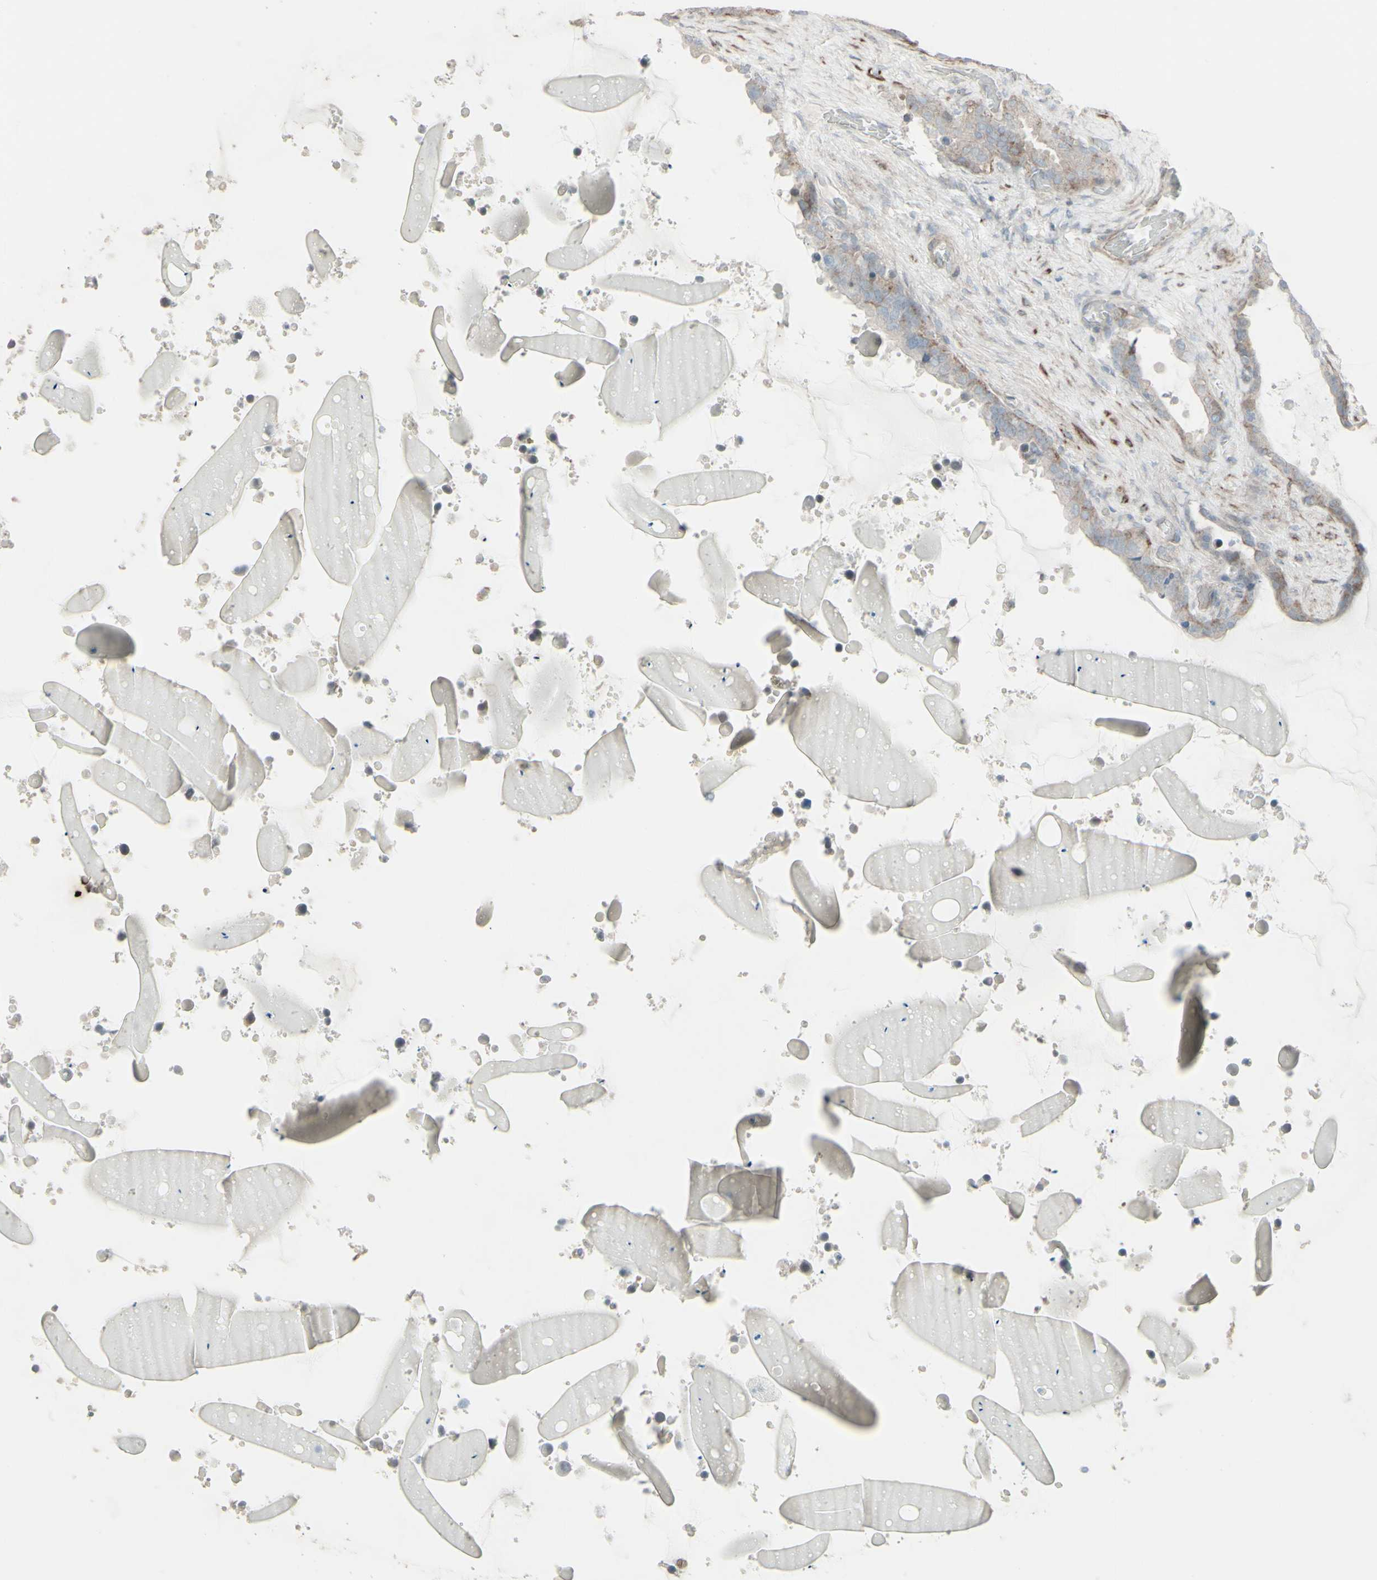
{"staining": {"intensity": "weak", "quantity": ">75%", "location": "cytoplasmic/membranous"}, "tissue": "seminal vesicle", "cell_type": "Glandular cells", "image_type": "normal", "snomed": [{"axis": "morphology", "description": "Normal tissue, NOS"}, {"axis": "topography", "description": "Seminal veicle"}], "caption": "The photomicrograph shows staining of unremarkable seminal vesicle, revealing weak cytoplasmic/membranous protein positivity (brown color) within glandular cells.", "gene": "GMNN", "patient": {"sex": "male", "age": 46}}